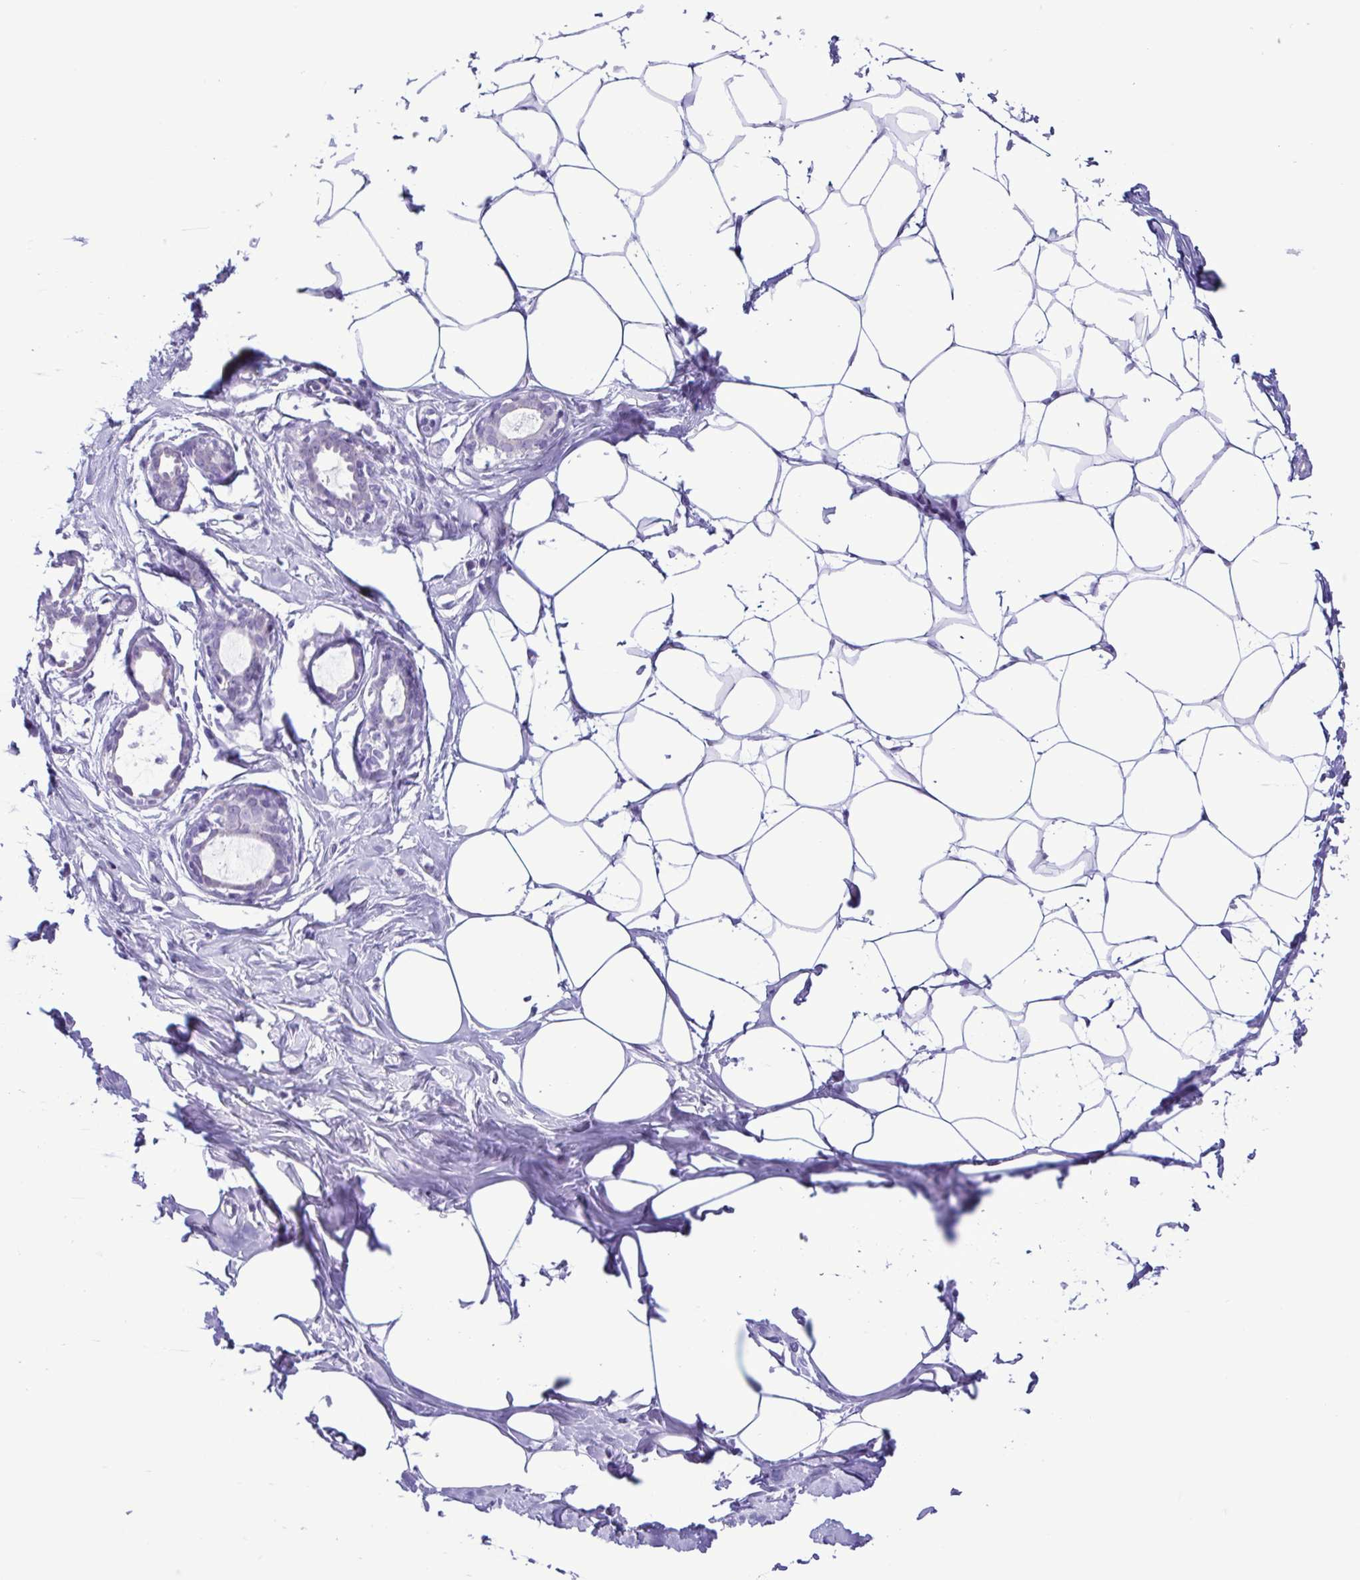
{"staining": {"intensity": "negative", "quantity": "none", "location": "none"}, "tissue": "breast", "cell_type": "Adipocytes", "image_type": "normal", "snomed": [{"axis": "morphology", "description": "Normal tissue, NOS"}, {"axis": "topography", "description": "Breast"}], "caption": "There is no significant positivity in adipocytes of breast. Brightfield microscopy of IHC stained with DAB (brown) and hematoxylin (blue), captured at high magnification.", "gene": "CBY2", "patient": {"sex": "female", "age": 27}}